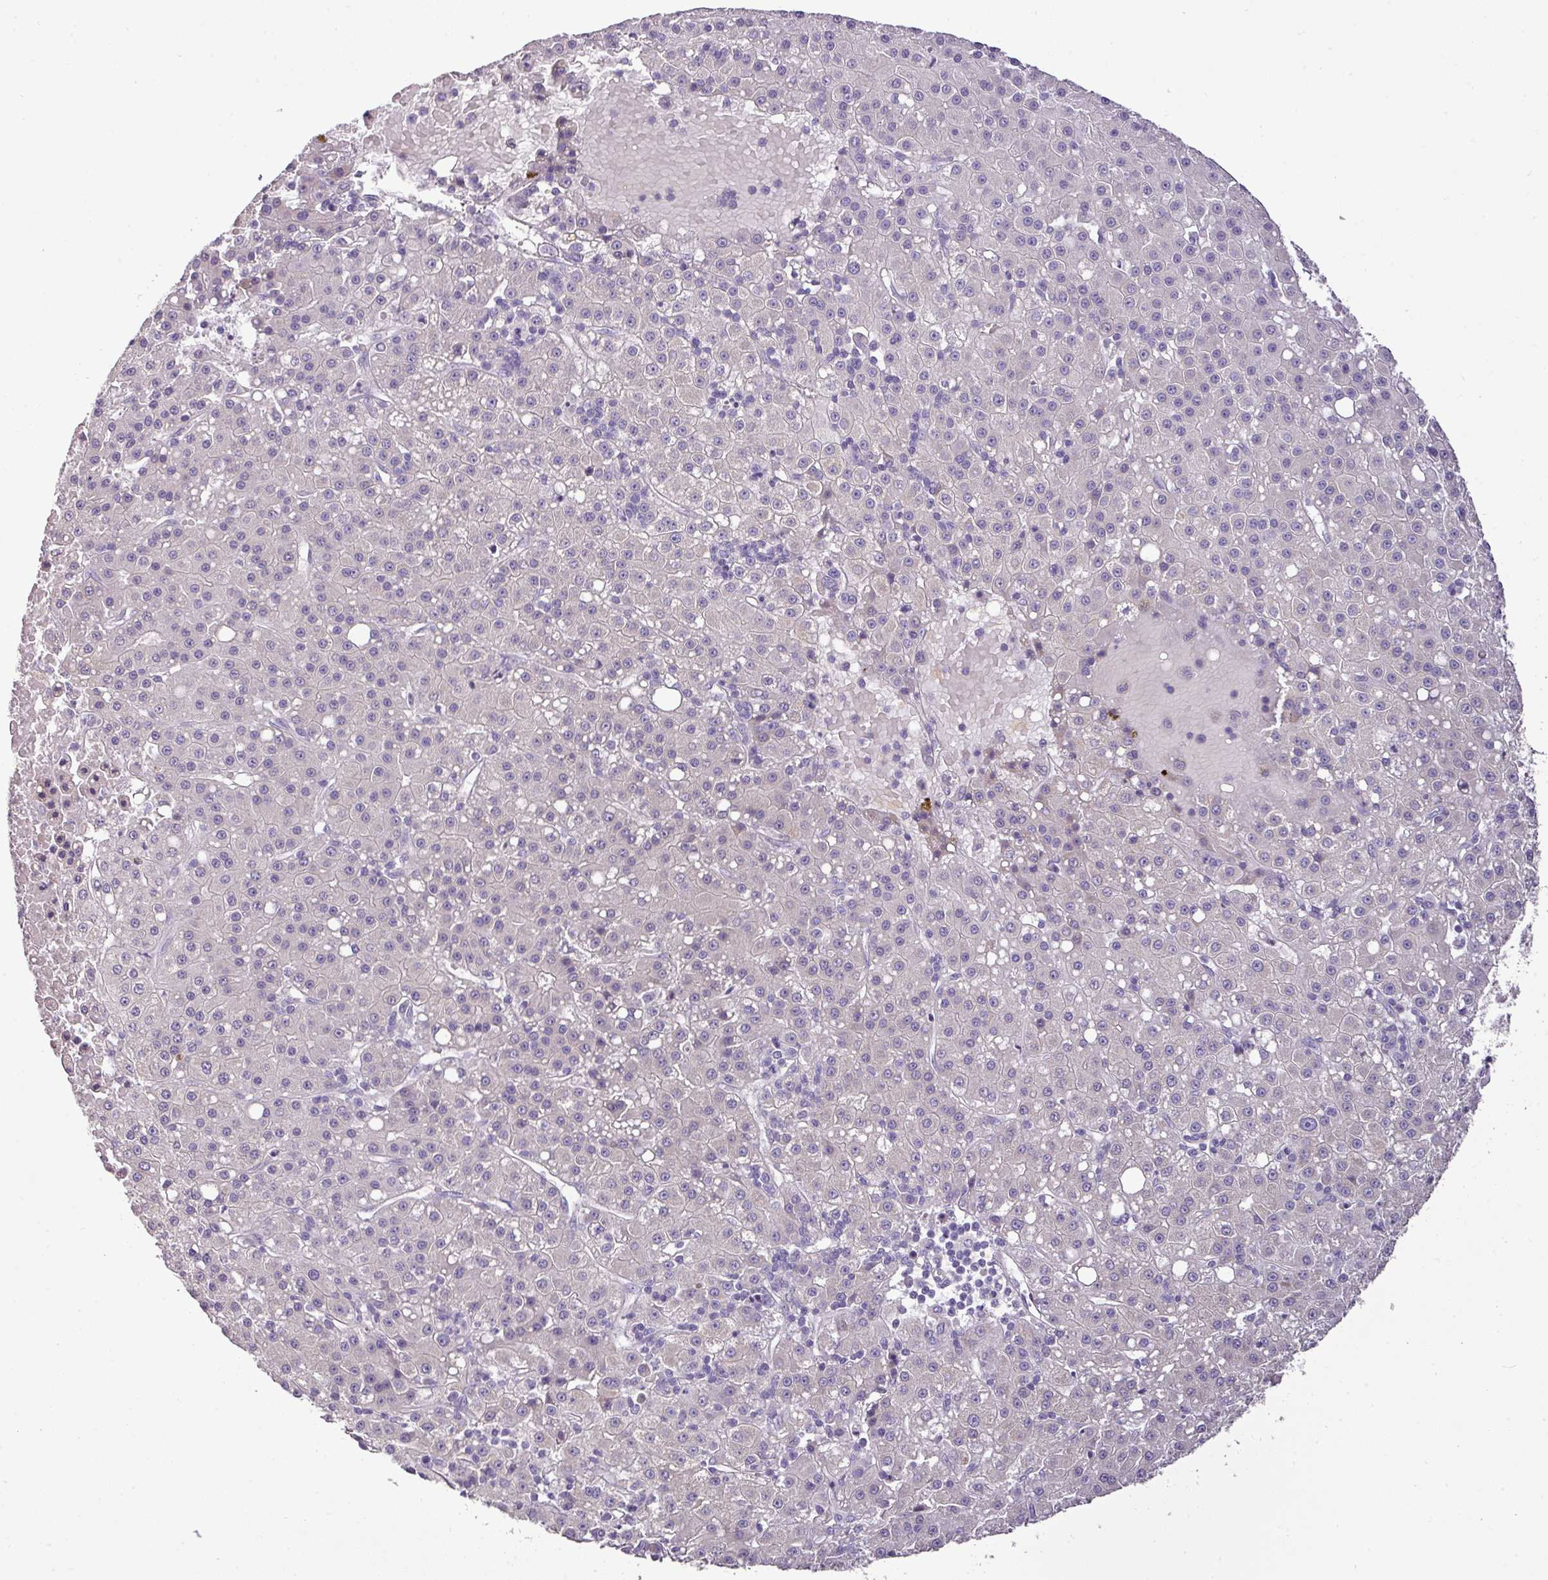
{"staining": {"intensity": "negative", "quantity": "none", "location": "none"}, "tissue": "liver cancer", "cell_type": "Tumor cells", "image_type": "cancer", "snomed": [{"axis": "morphology", "description": "Carcinoma, Hepatocellular, NOS"}, {"axis": "topography", "description": "Liver"}], "caption": "Immunohistochemistry (IHC) photomicrograph of neoplastic tissue: liver hepatocellular carcinoma stained with DAB demonstrates no significant protein positivity in tumor cells.", "gene": "BRINP2", "patient": {"sex": "male", "age": 76}}